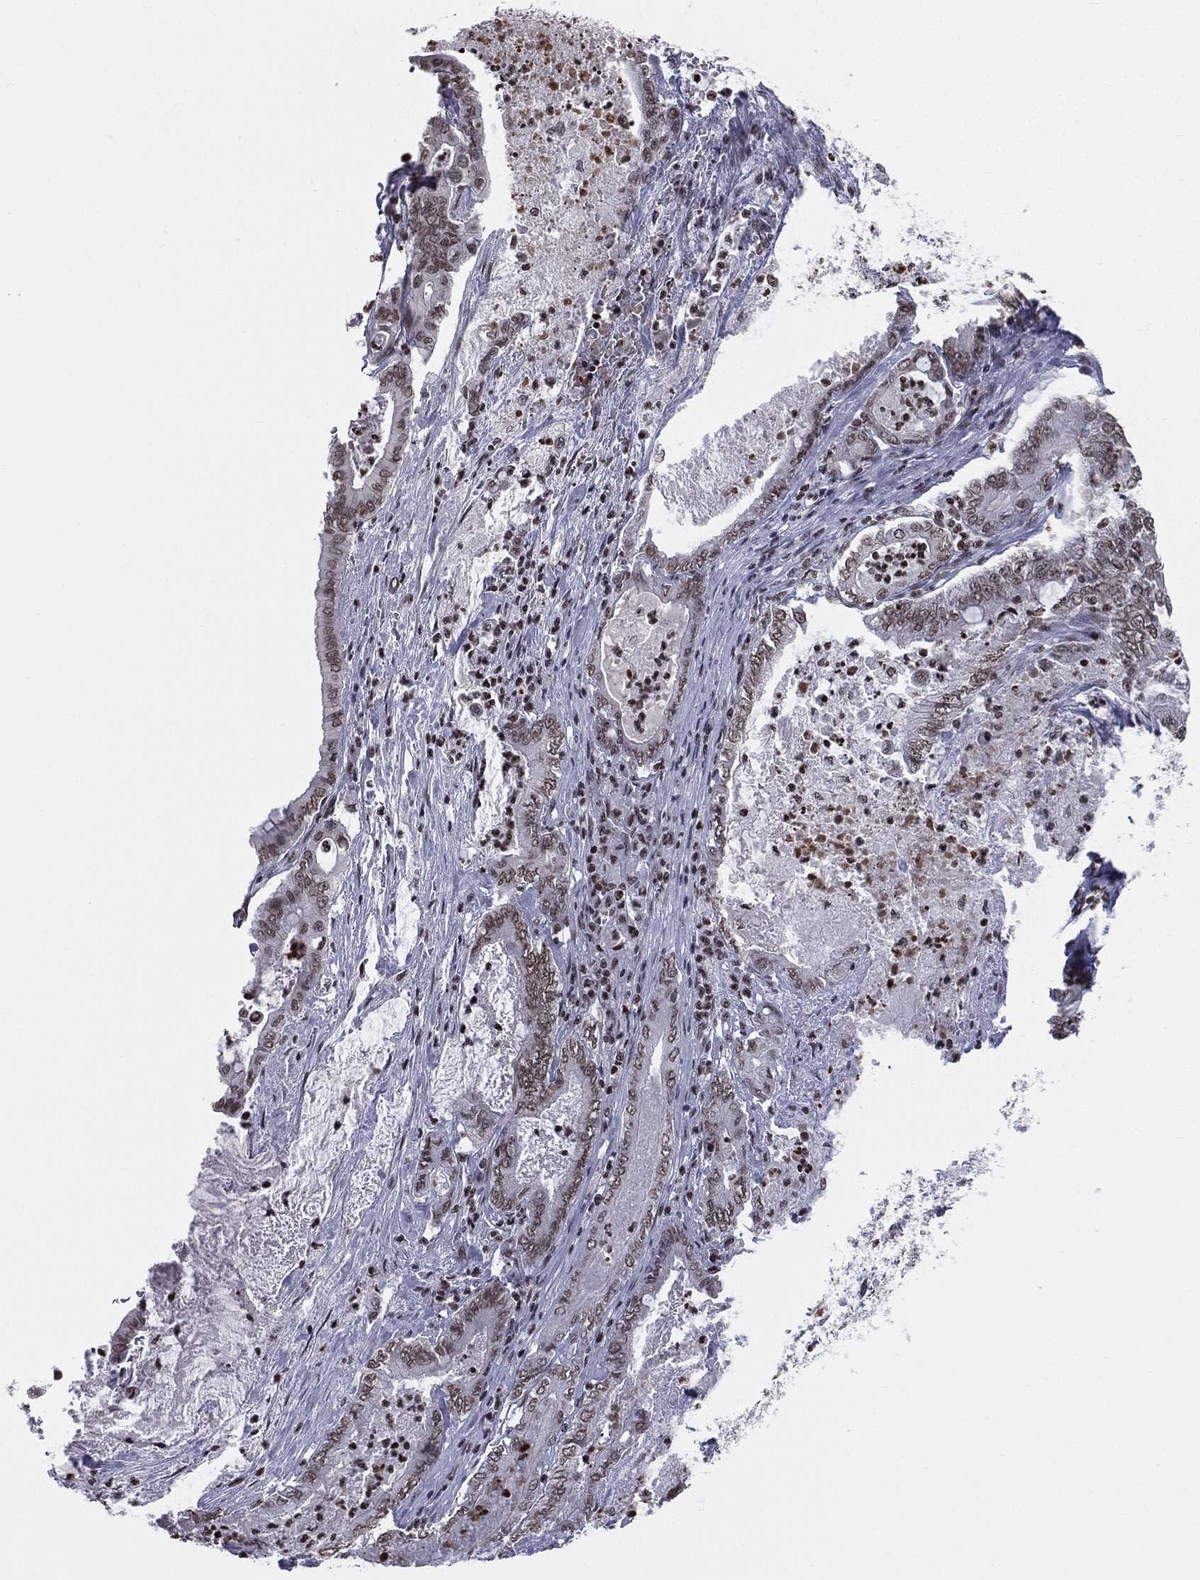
{"staining": {"intensity": "moderate", "quantity": ">75%", "location": "nuclear"}, "tissue": "pancreatic cancer", "cell_type": "Tumor cells", "image_type": "cancer", "snomed": [{"axis": "morphology", "description": "Adenocarcinoma, NOS"}, {"axis": "topography", "description": "Pancreas"}], "caption": "IHC micrograph of human adenocarcinoma (pancreatic) stained for a protein (brown), which exhibits medium levels of moderate nuclear positivity in approximately >75% of tumor cells.", "gene": "RFX7", "patient": {"sex": "male", "age": 71}}